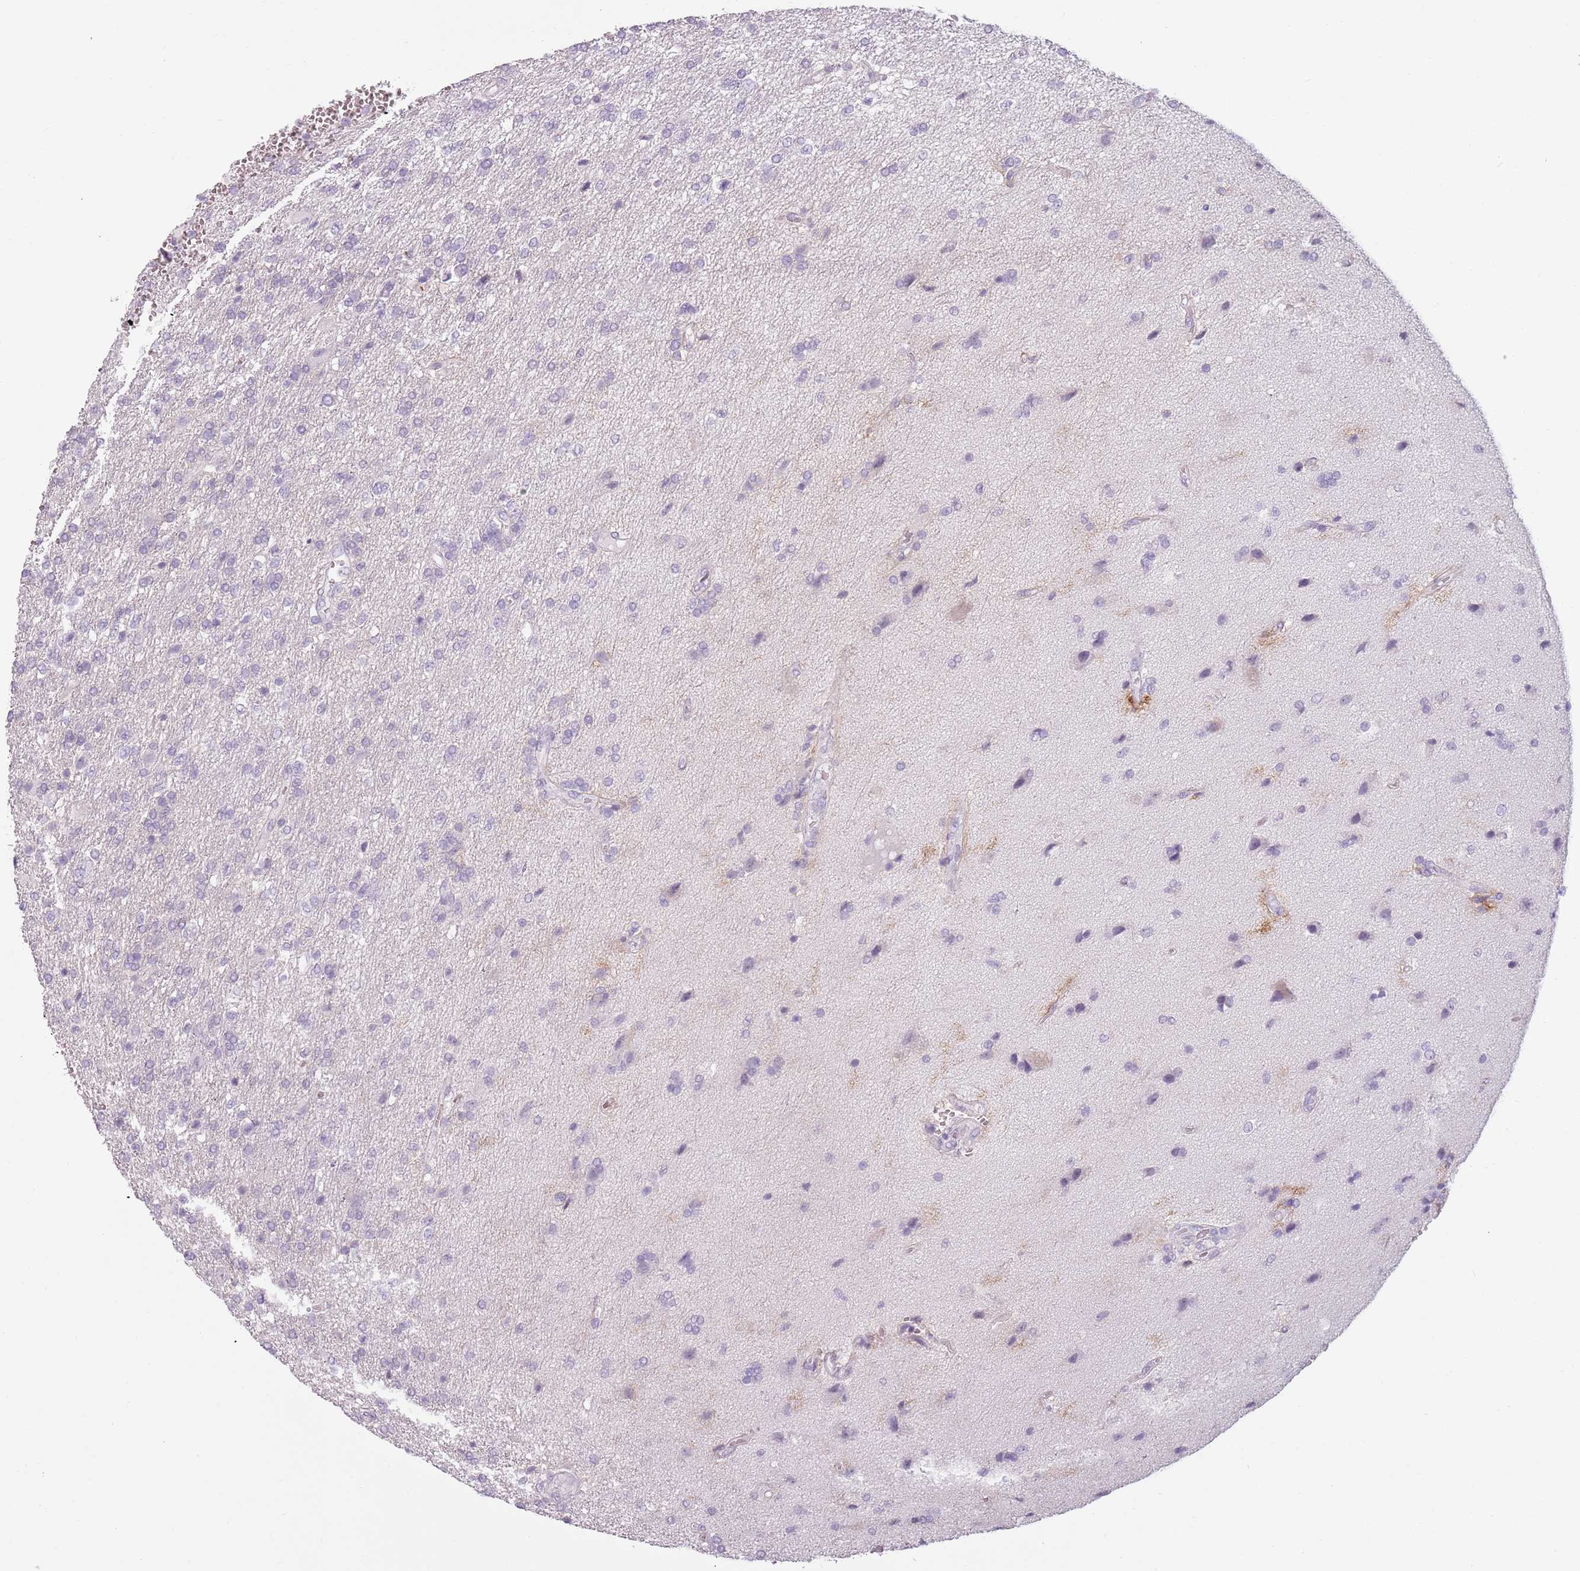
{"staining": {"intensity": "negative", "quantity": "none", "location": "none"}, "tissue": "glioma", "cell_type": "Tumor cells", "image_type": "cancer", "snomed": [{"axis": "morphology", "description": "Glioma, malignant, High grade"}, {"axis": "topography", "description": "Brain"}], "caption": "High magnification brightfield microscopy of glioma stained with DAB (3,3'-diaminobenzidine) (brown) and counterstained with hematoxylin (blue): tumor cells show no significant expression. (IHC, brightfield microscopy, high magnification).", "gene": "PIEZO1", "patient": {"sex": "male", "age": 56}}